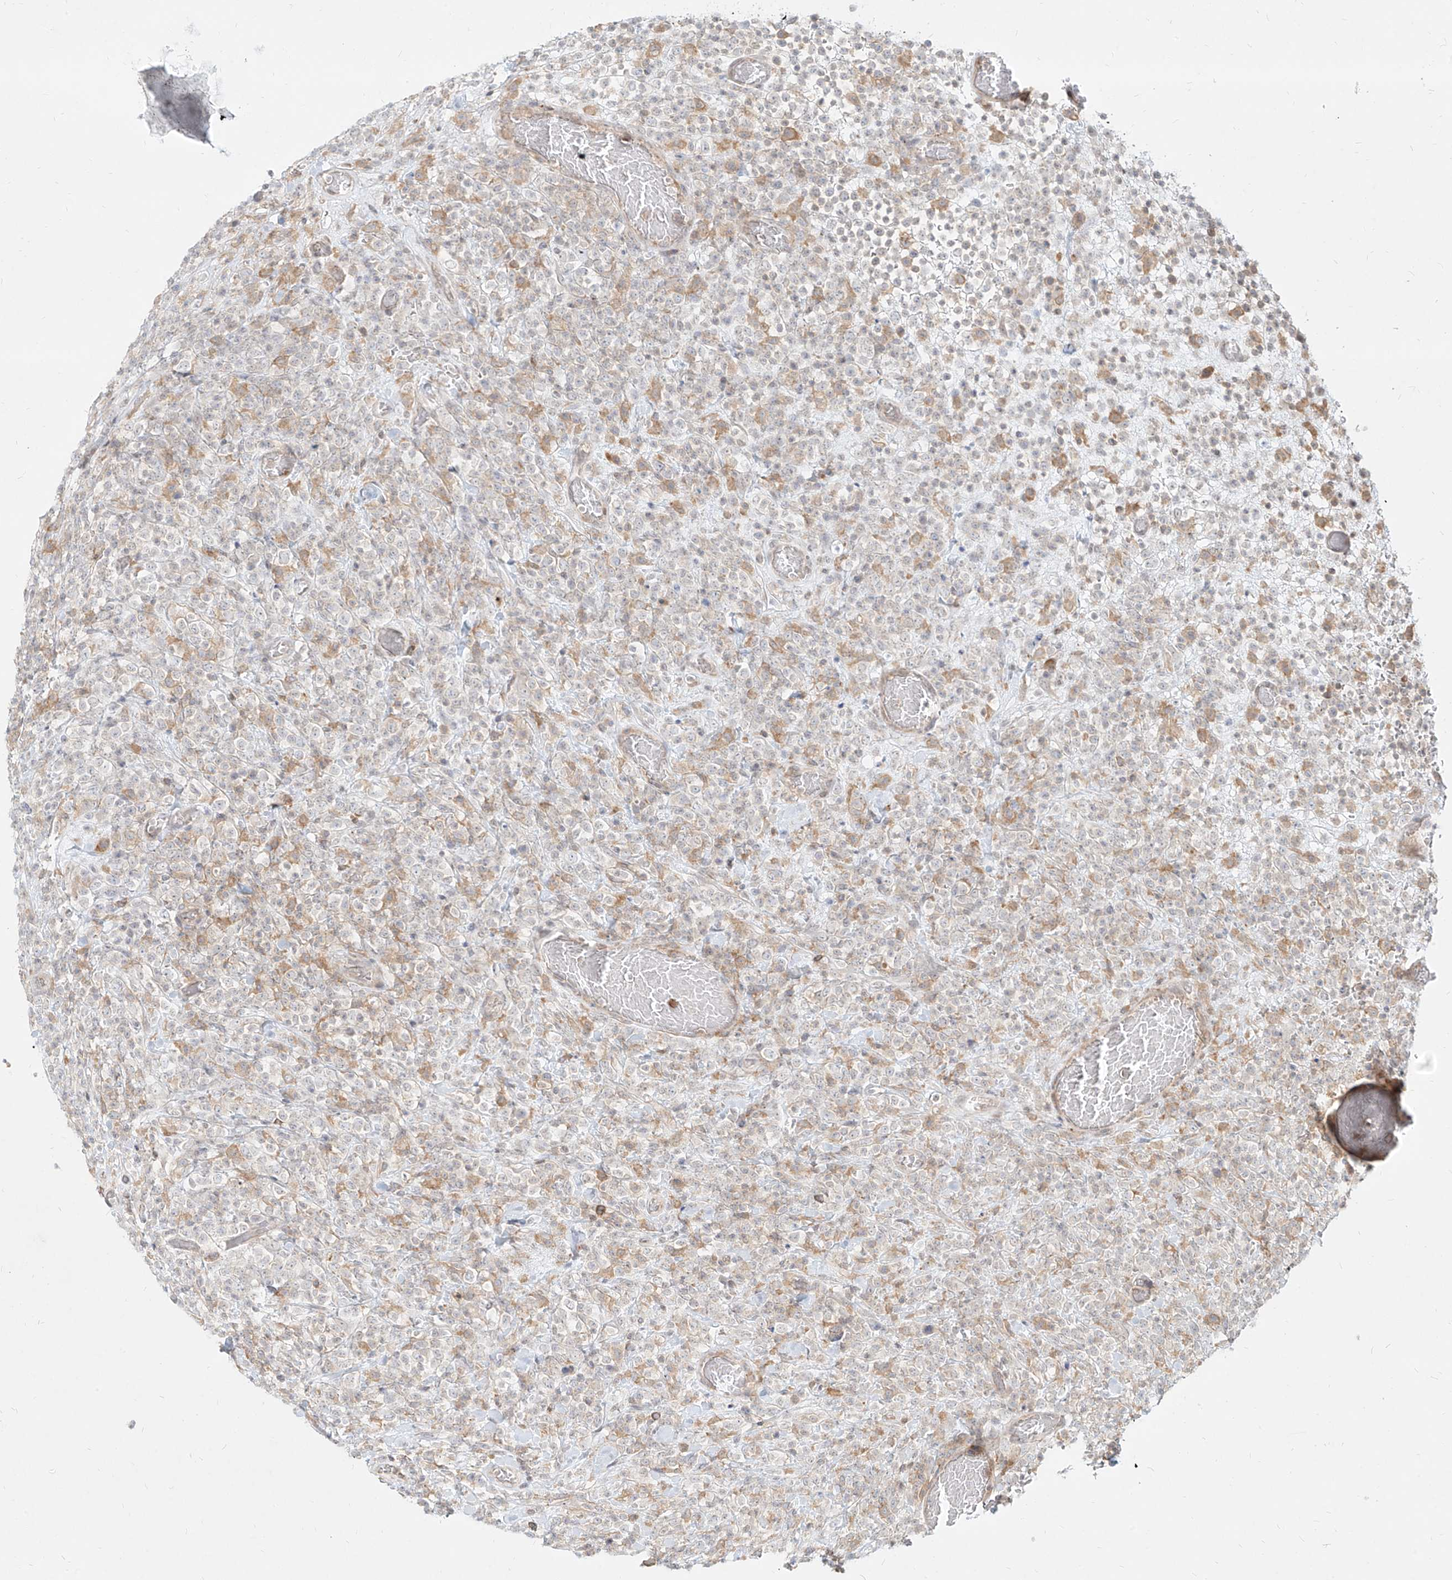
{"staining": {"intensity": "weak", "quantity": "<25%", "location": "cytoplasmic/membranous"}, "tissue": "lymphoma", "cell_type": "Tumor cells", "image_type": "cancer", "snomed": [{"axis": "morphology", "description": "Malignant lymphoma, non-Hodgkin's type, High grade"}, {"axis": "topography", "description": "Colon"}], "caption": "IHC image of lymphoma stained for a protein (brown), which displays no staining in tumor cells.", "gene": "SLC2A12", "patient": {"sex": "female", "age": 53}}